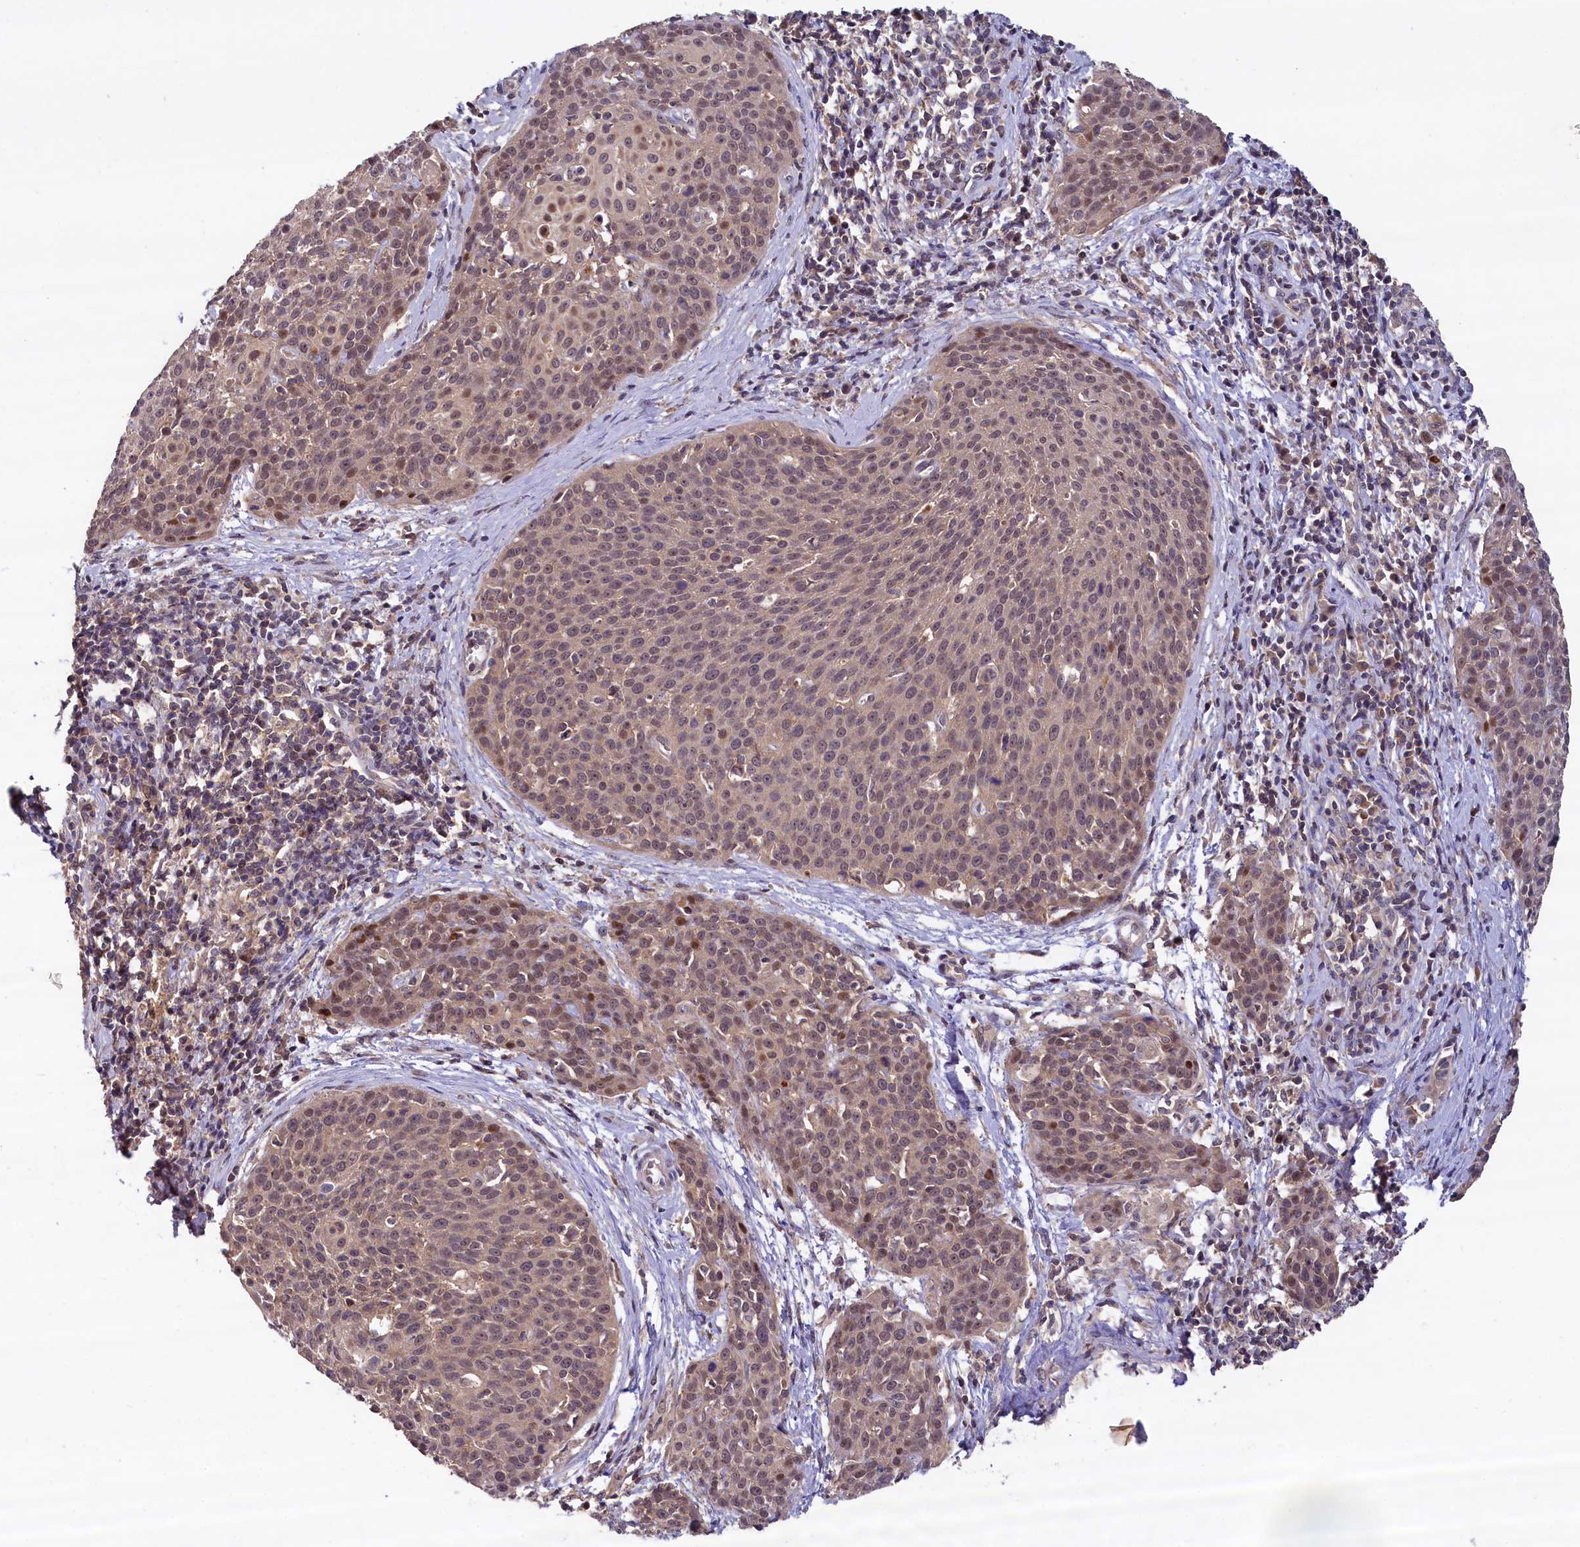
{"staining": {"intensity": "weak", "quantity": ">75%", "location": "cytoplasmic/membranous,nuclear"}, "tissue": "cervical cancer", "cell_type": "Tumor cells", "image_type": "cancer", "snomed": [{"axis": "morphology", "description": "Squamous cell carcinoma, NOS"}, {"axis": "topography", "description": "Cervix"}], "caption": "This is a photomicrograph of immunohistochemistry staining of cervical cancer, which shows weak positivity in the cytoplasmic/membranous and nuclear of tumor cells.", "gene": "TMEM39A", "patient": {"sex": "female", "age": 38}}